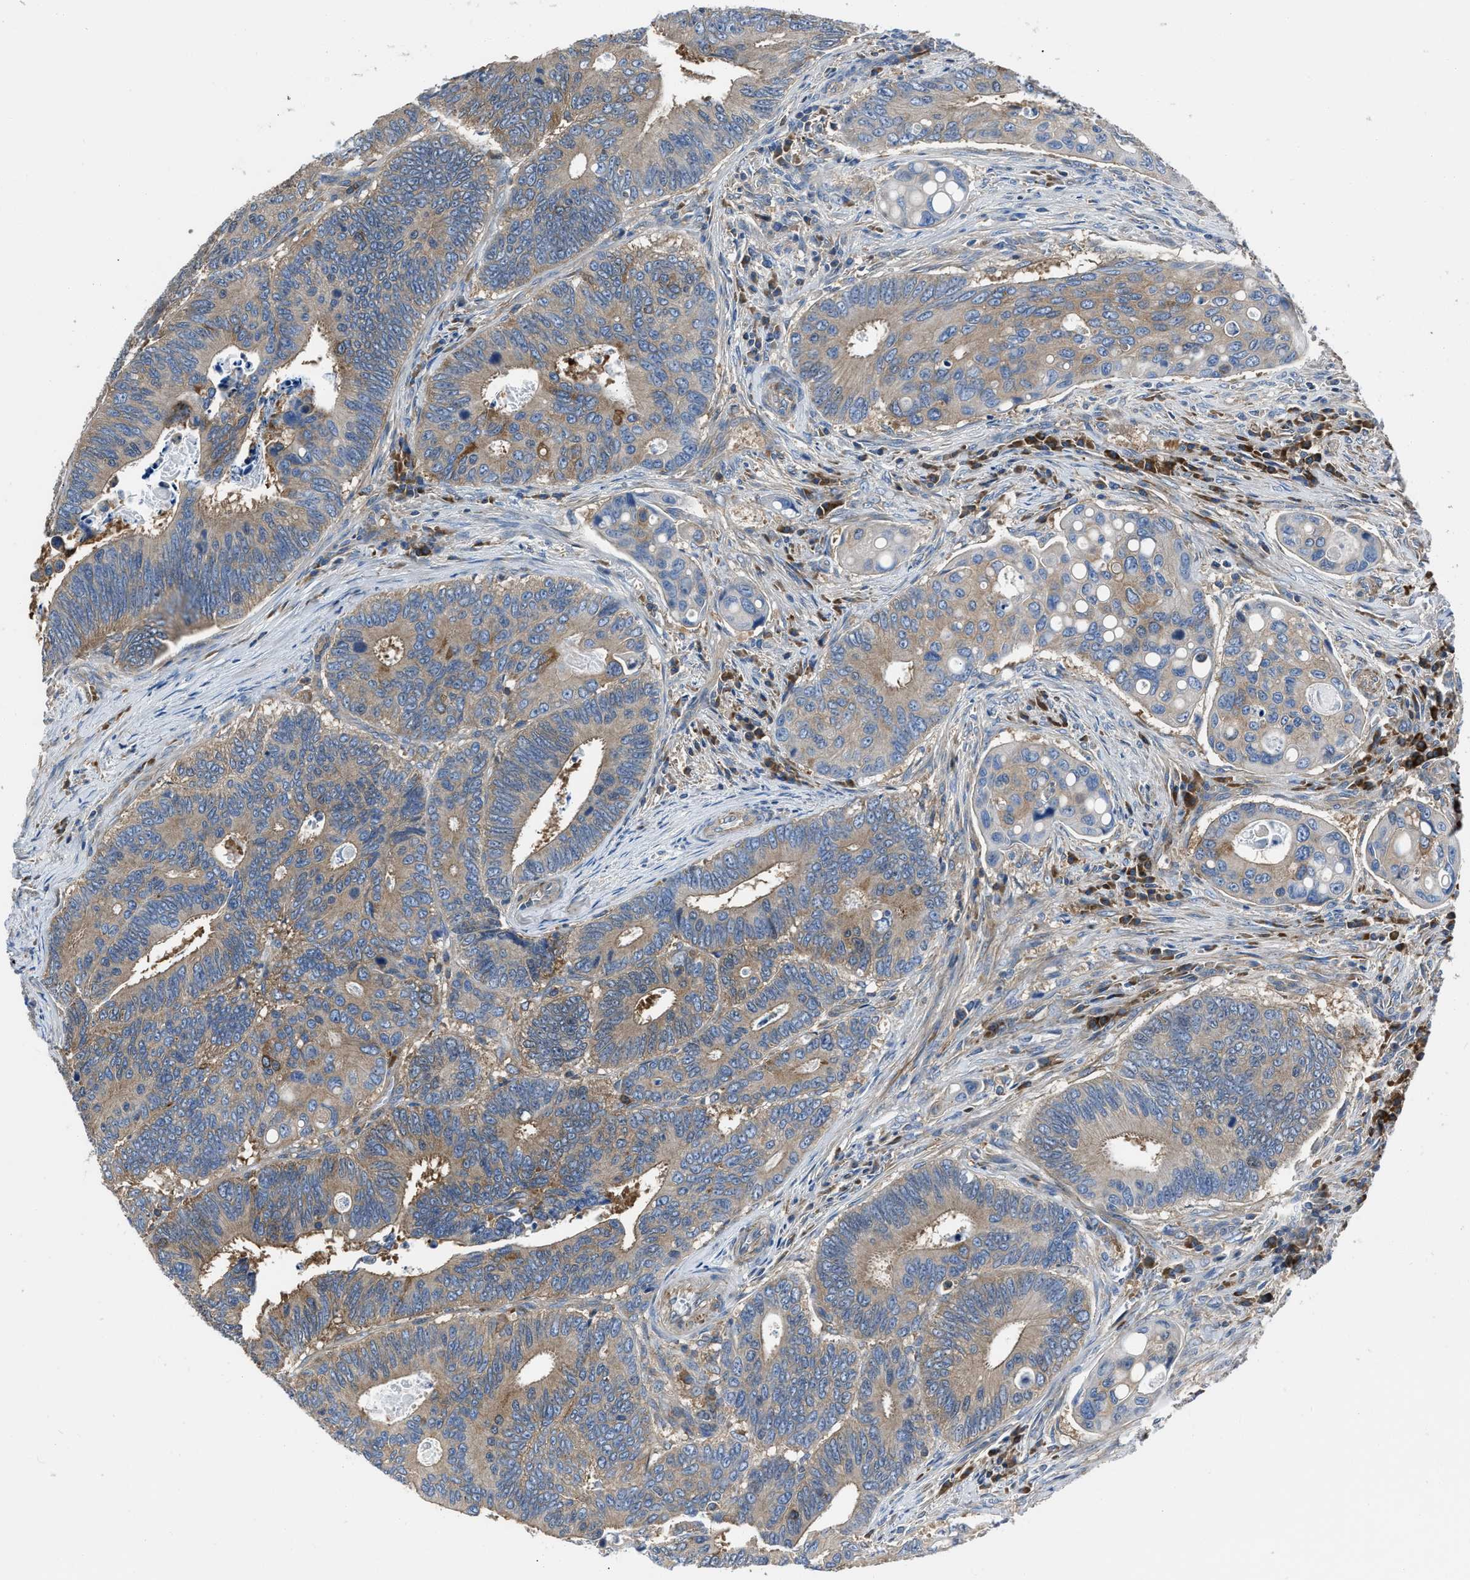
{"staining": {"intensity": "moderate", "quantity": ">75%", "location": "cytoplasmic/membranous"}, "tissue": "colorectal cancer", "cell_type": "Tumor cells", "image_type": "cancer", "snomed": [{"axis": "morphology", "description": "Inflammation, NOS"}, {"axis": "morphology", "description": "Adenocarcinoma, NOS"}, {"axis": "topography", "description": "Colon"}], "caption": "Human adenocarcinoma (colorectal) stained with a brown dye exhibits moderate cytoplasmic/membranous positive expression in approximately >75% of tumor cells.", "gene": "YARS1", "patient": {"sex": "male", "age": 72}}